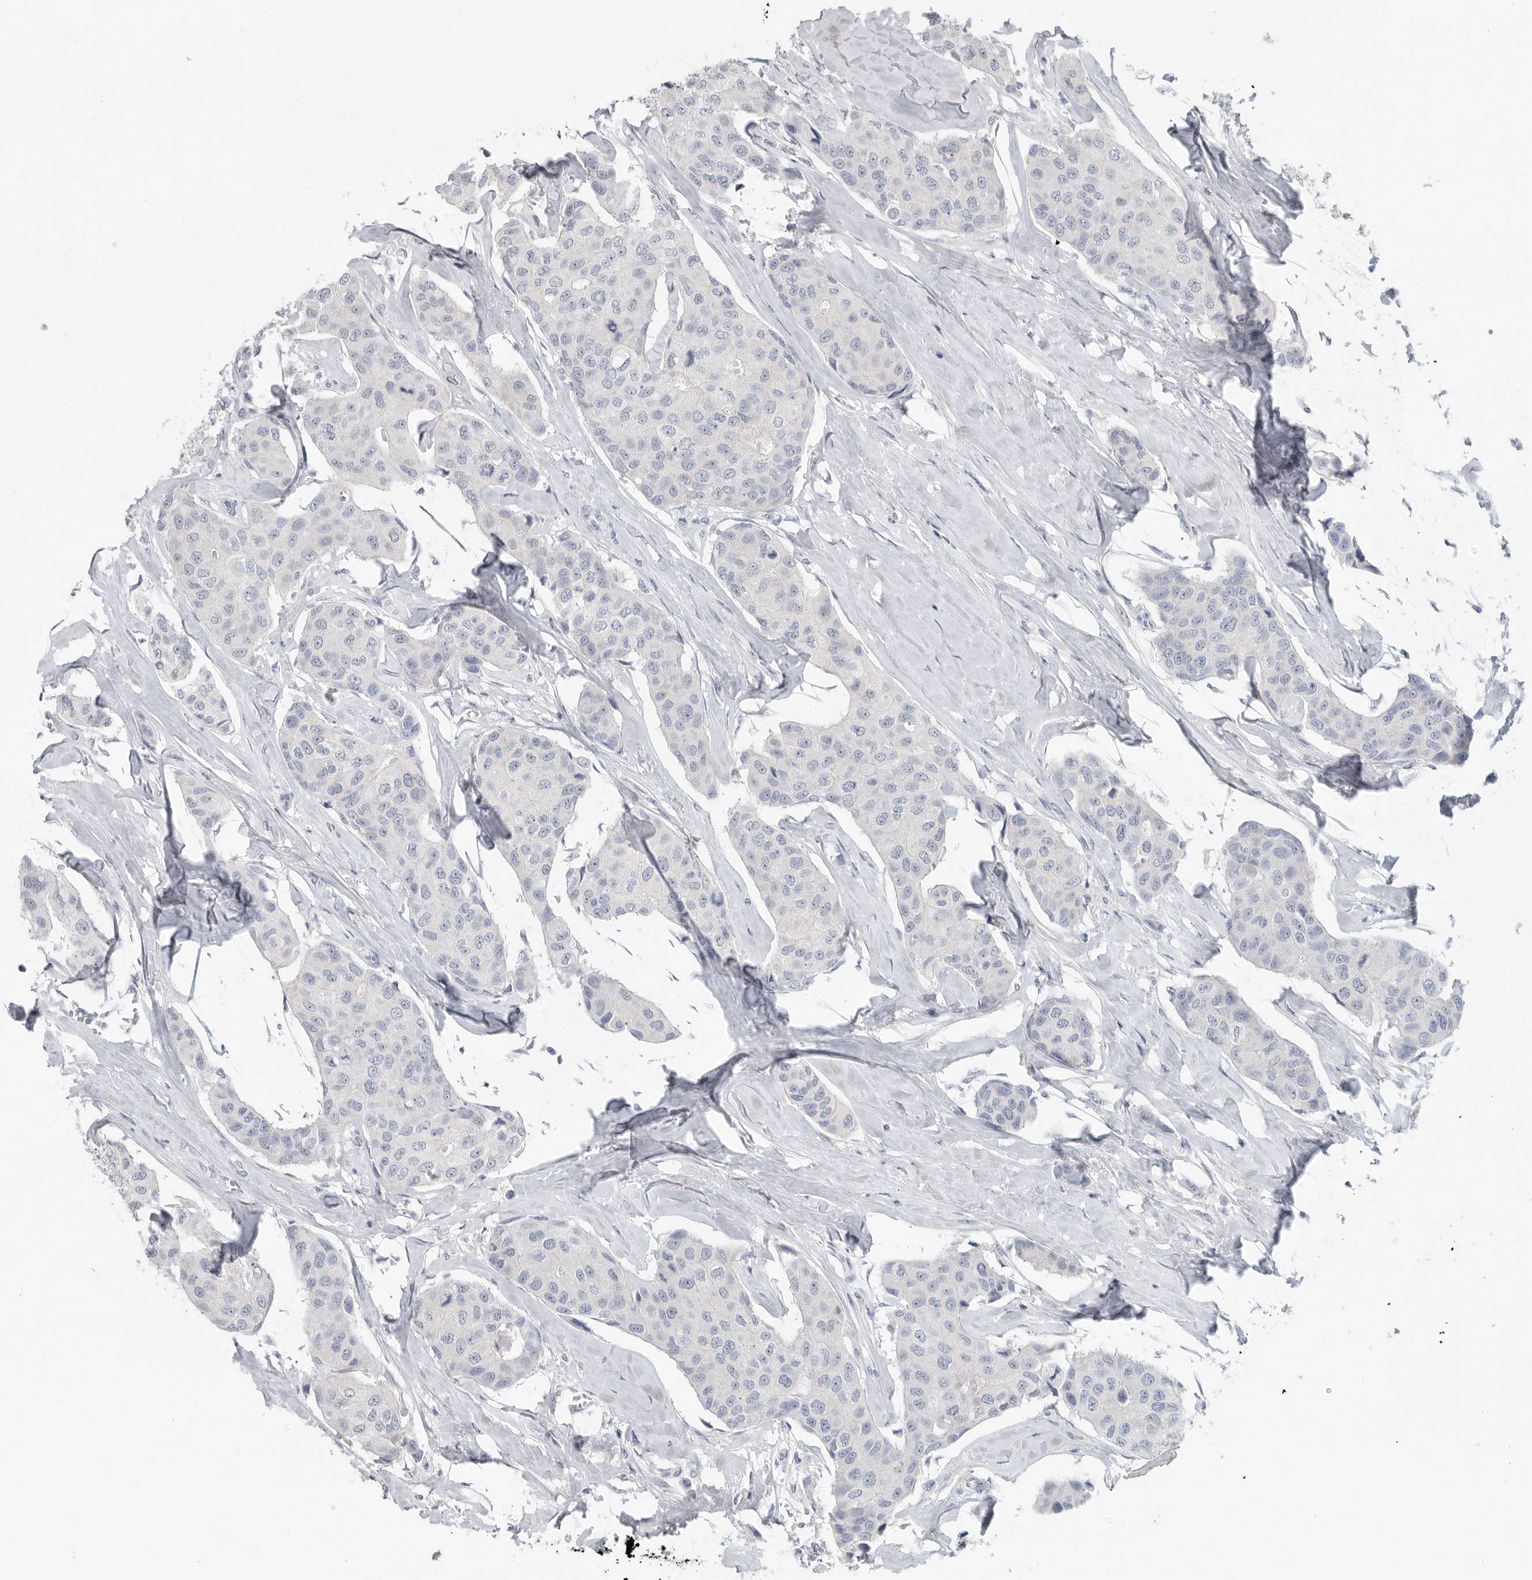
{"staining": {"intensity": "negative", "quantity": "none", "location": "none"}, "tissue": "breast cancer", "cell_type": "Tumor cells", "image_type": "cancer", "snomed": [{"axis": "morphology", "description": "Duct carcinoma"}, {"axis": "topography", "description": "Breast"}], "caption": "Protein analysis of breast cancer shows no significant expression in tumor cells.", "gene": "REG4", "patient": {"sex": "female", "age": 80}}